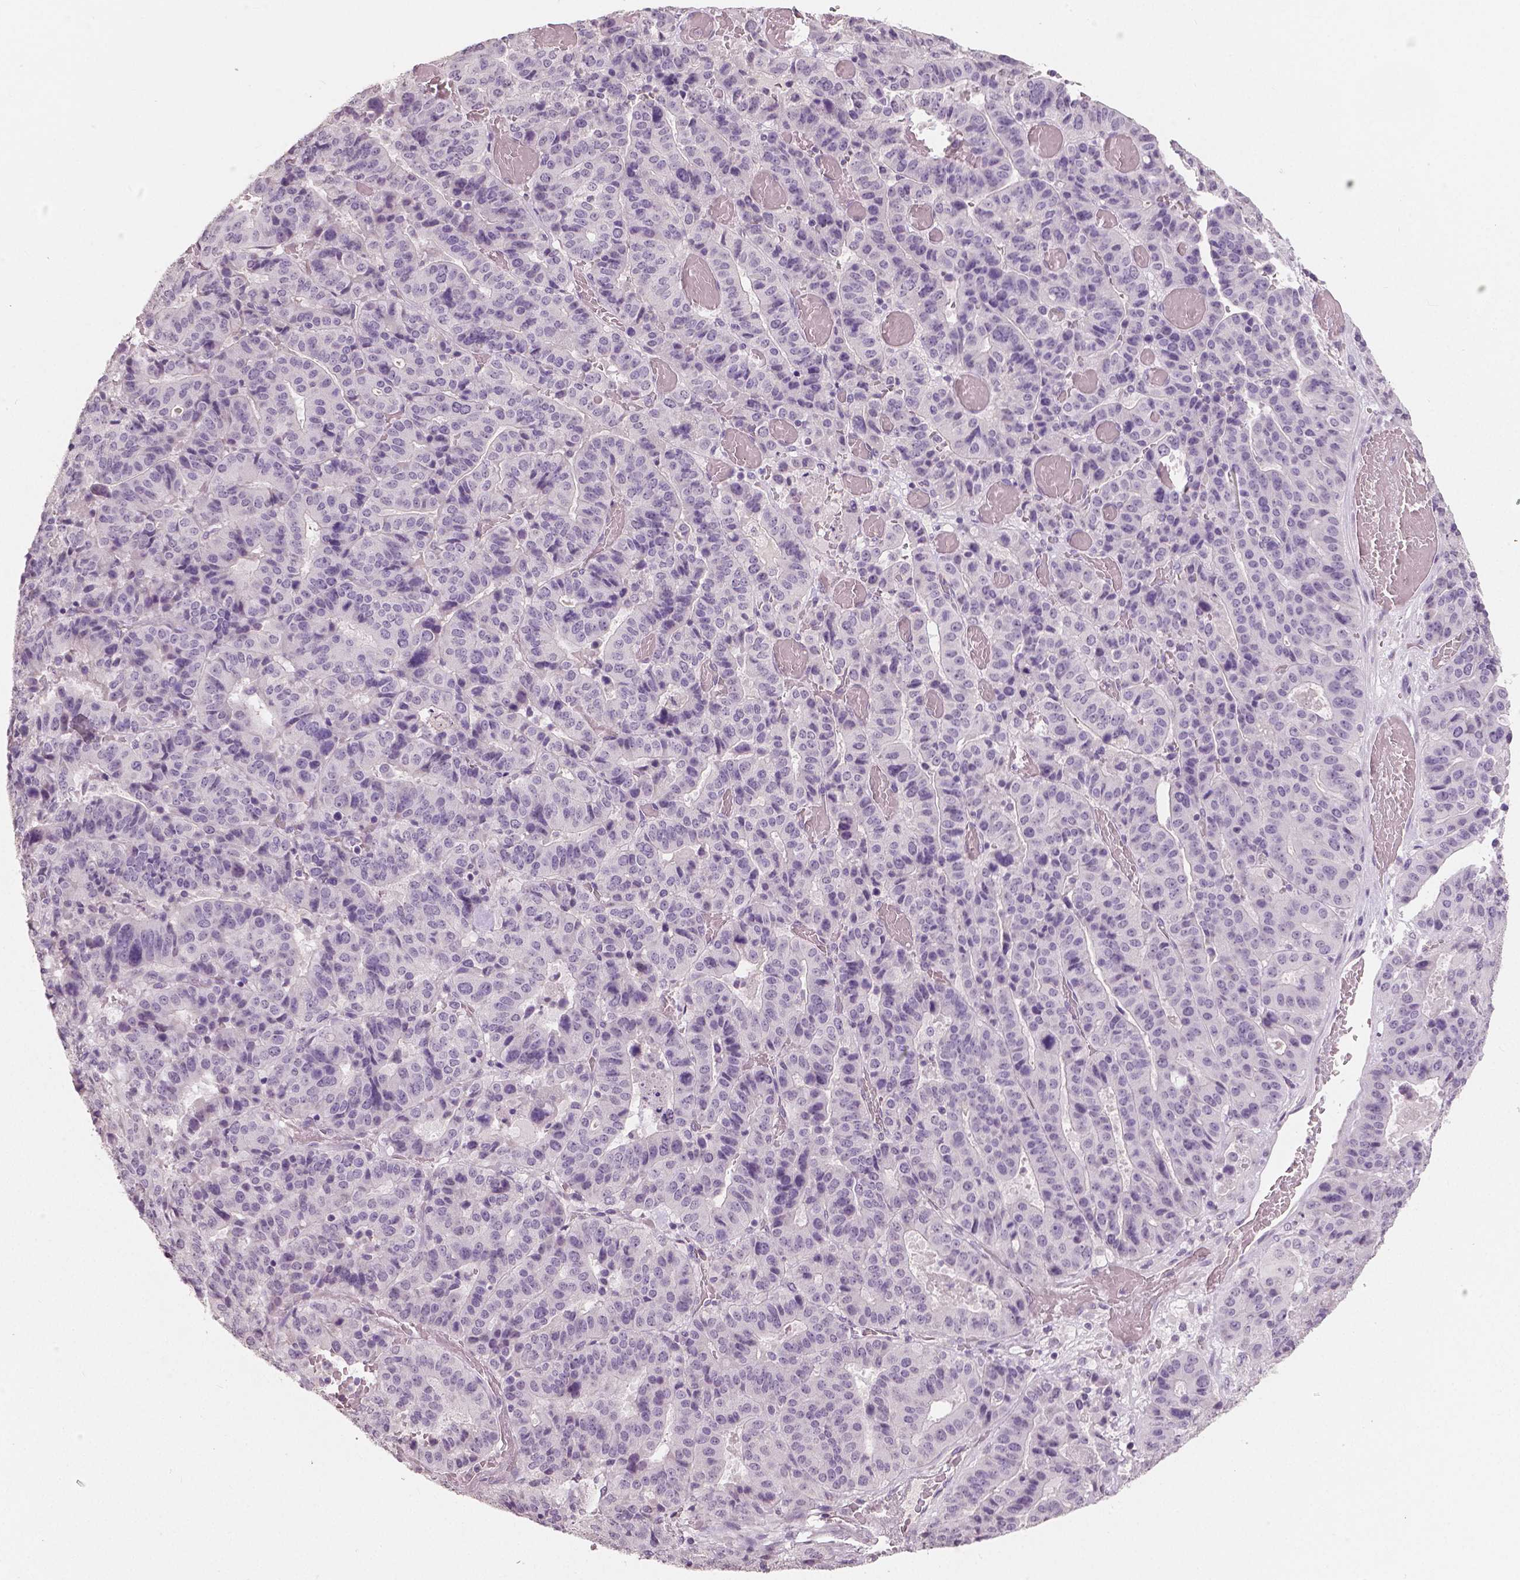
{"staining": {"intensity": "negative", "quantity": "none", "location": "none"}, "tissue": "stomach cancer", "cell_type": "Tumor cells", "image_type": "cancer", "snomed": [{"axis": "morphology", "description": "Adenocarcinoma, NOS"}, {"axis": "topography", "description": "Stomach"}], "caption": "This is a photomicrograph of immunohistochemistry staining of adenocarcinoma (stomach), which shows no staining in tumor cells. Brightfield microscopy of immunohistochemistry stained with DAB (3,3'-diaminobenzidine) (brown) and hematoxylin (blue), captured at high magnification.", "gene": "NECAB1", "patient": {"sex": "male", "age": 48}}